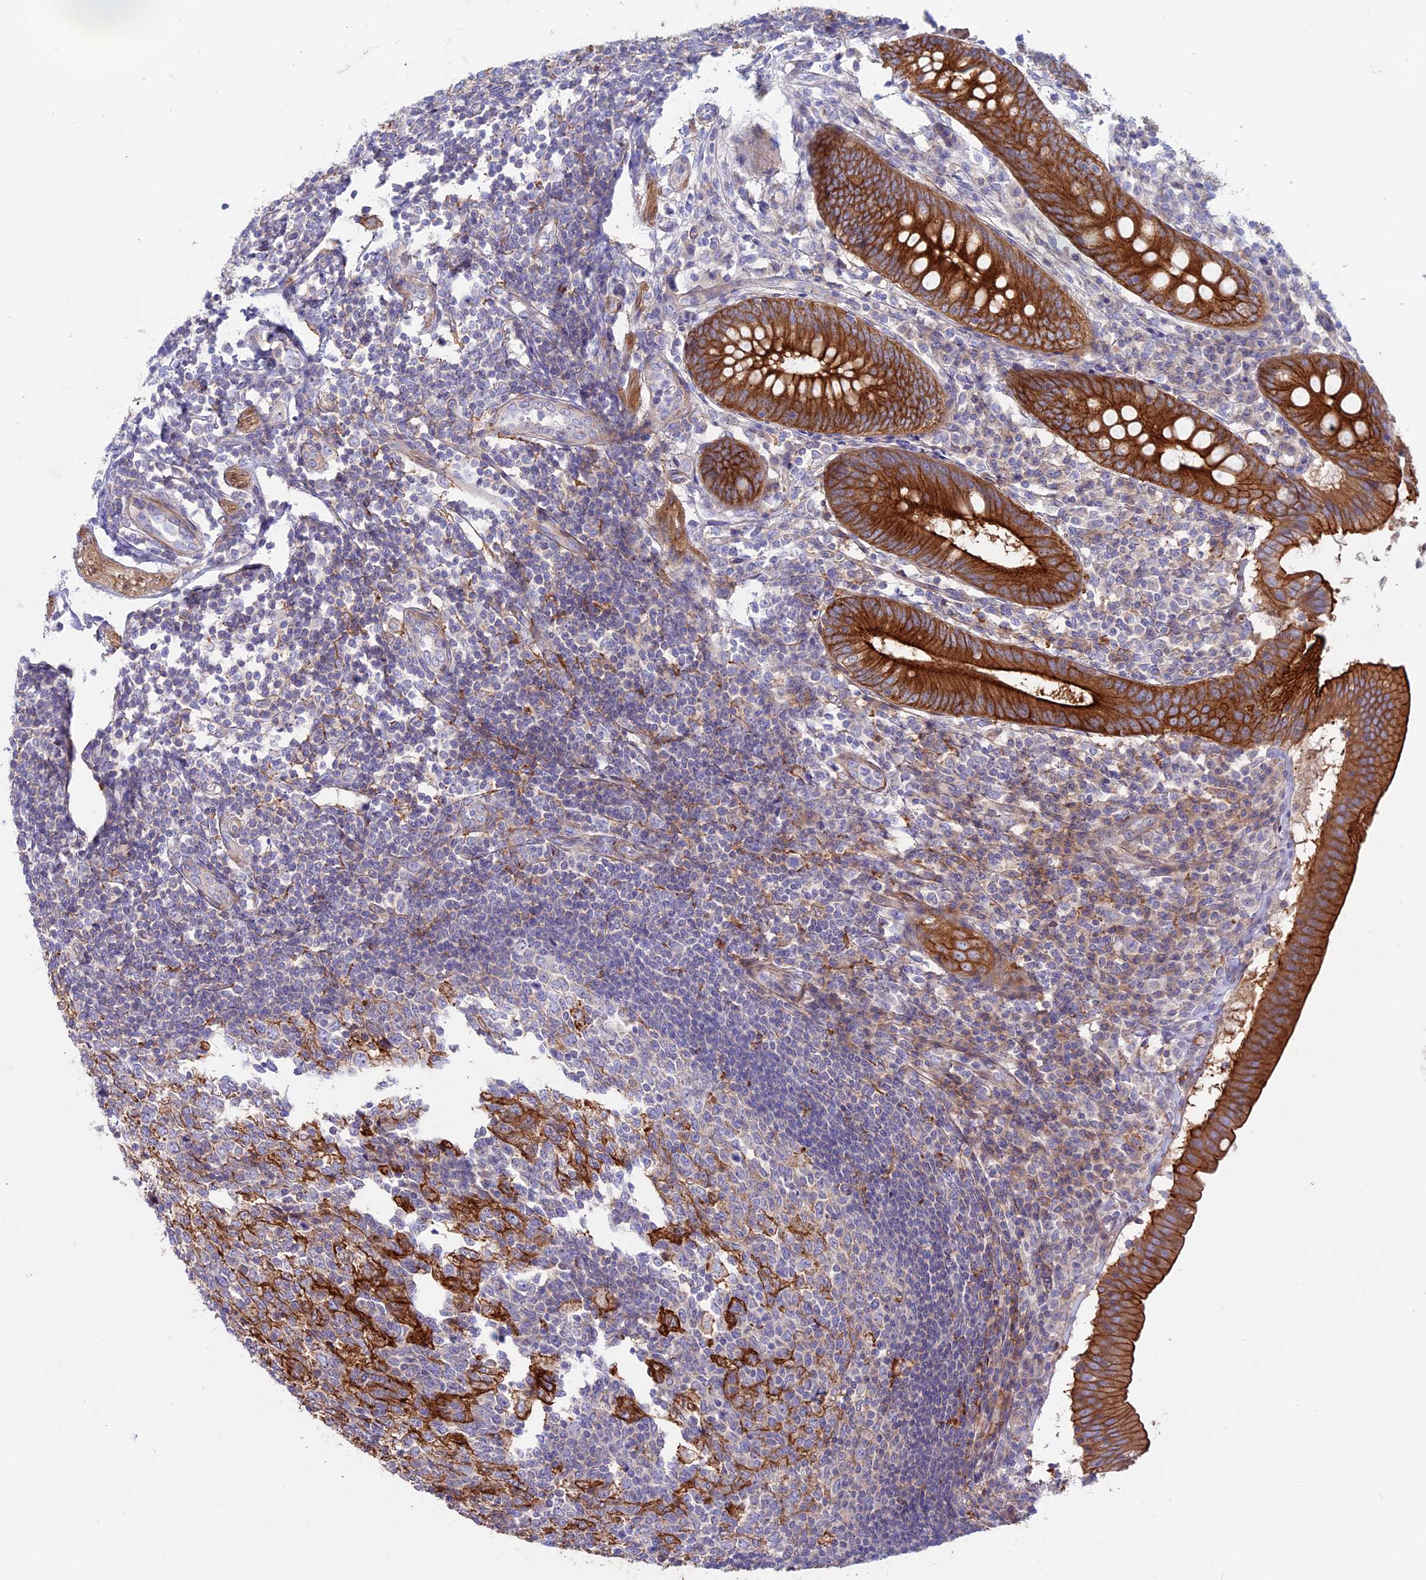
{"staining": {"intensity": "strong", "quantity": ">75%", "location": "cytoplasmic/membranous"}, "tissue": "appendix", "cell_type": "Glandular cells", "image_type": "normal", "snomed": [{"axis": "morphology", "description": "Normal tissue, NOS"}, {"axis": "topography", "description": "Appendix"}], "caption": "Immunohistochemical staining of normal human appendix reveals strong cytoplasmic/membranous protein expression in approximately >75% of glandular cells.", "gene": "MYO5B", "patient": {"sex": "female", "age": 54}}